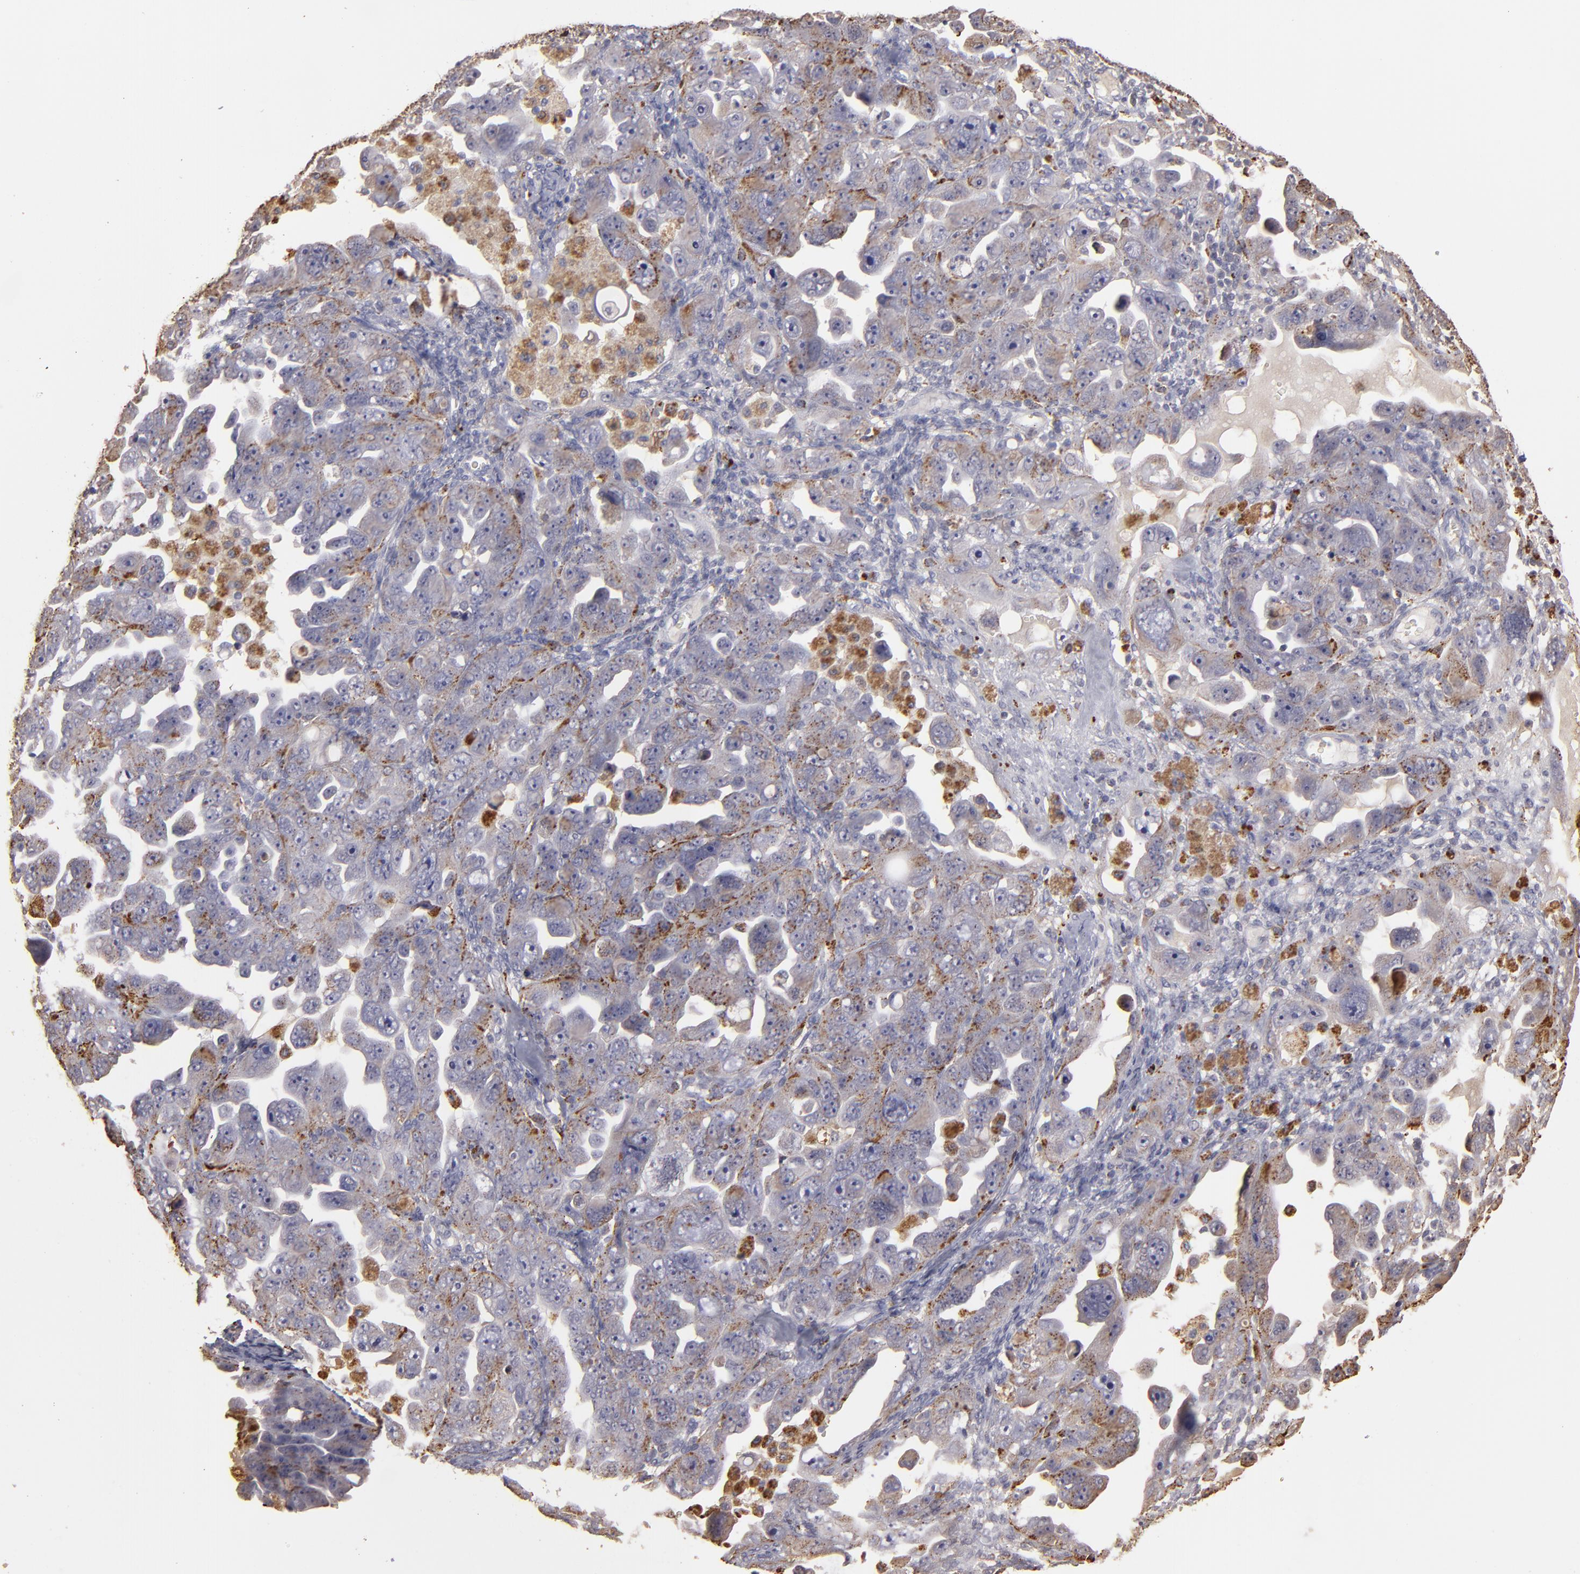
{"staining": {"intensity": "moderate", "quantity": ">75%", "location": "cytoplasmic/membranous"}, "tissue": "ovarian cancer", "cell_type": "Tumor cells", "image_type": "cancer", "snomed": [{"axis": "morphology", "description": "Cystadenocarcinoma, serous, NOS"}, {"axis": "topography", "description": "Ovary"}], "caption": "IHC staining of serous cystadenocarcinoma (ovarian), which displays medium levels of moderate cytoplasmic/membranous expression in about >75% of tumor cells indicating moderate cytoplasmic/membranous protein expression. The staining was performed using DAB (3,3'-diaminobenzidine) (brown) for protein detection and nuclei were counterstained in hematoxylin (blue).", "gene": "TRAF1", "patient": {"sex": "female", "age": 66}}